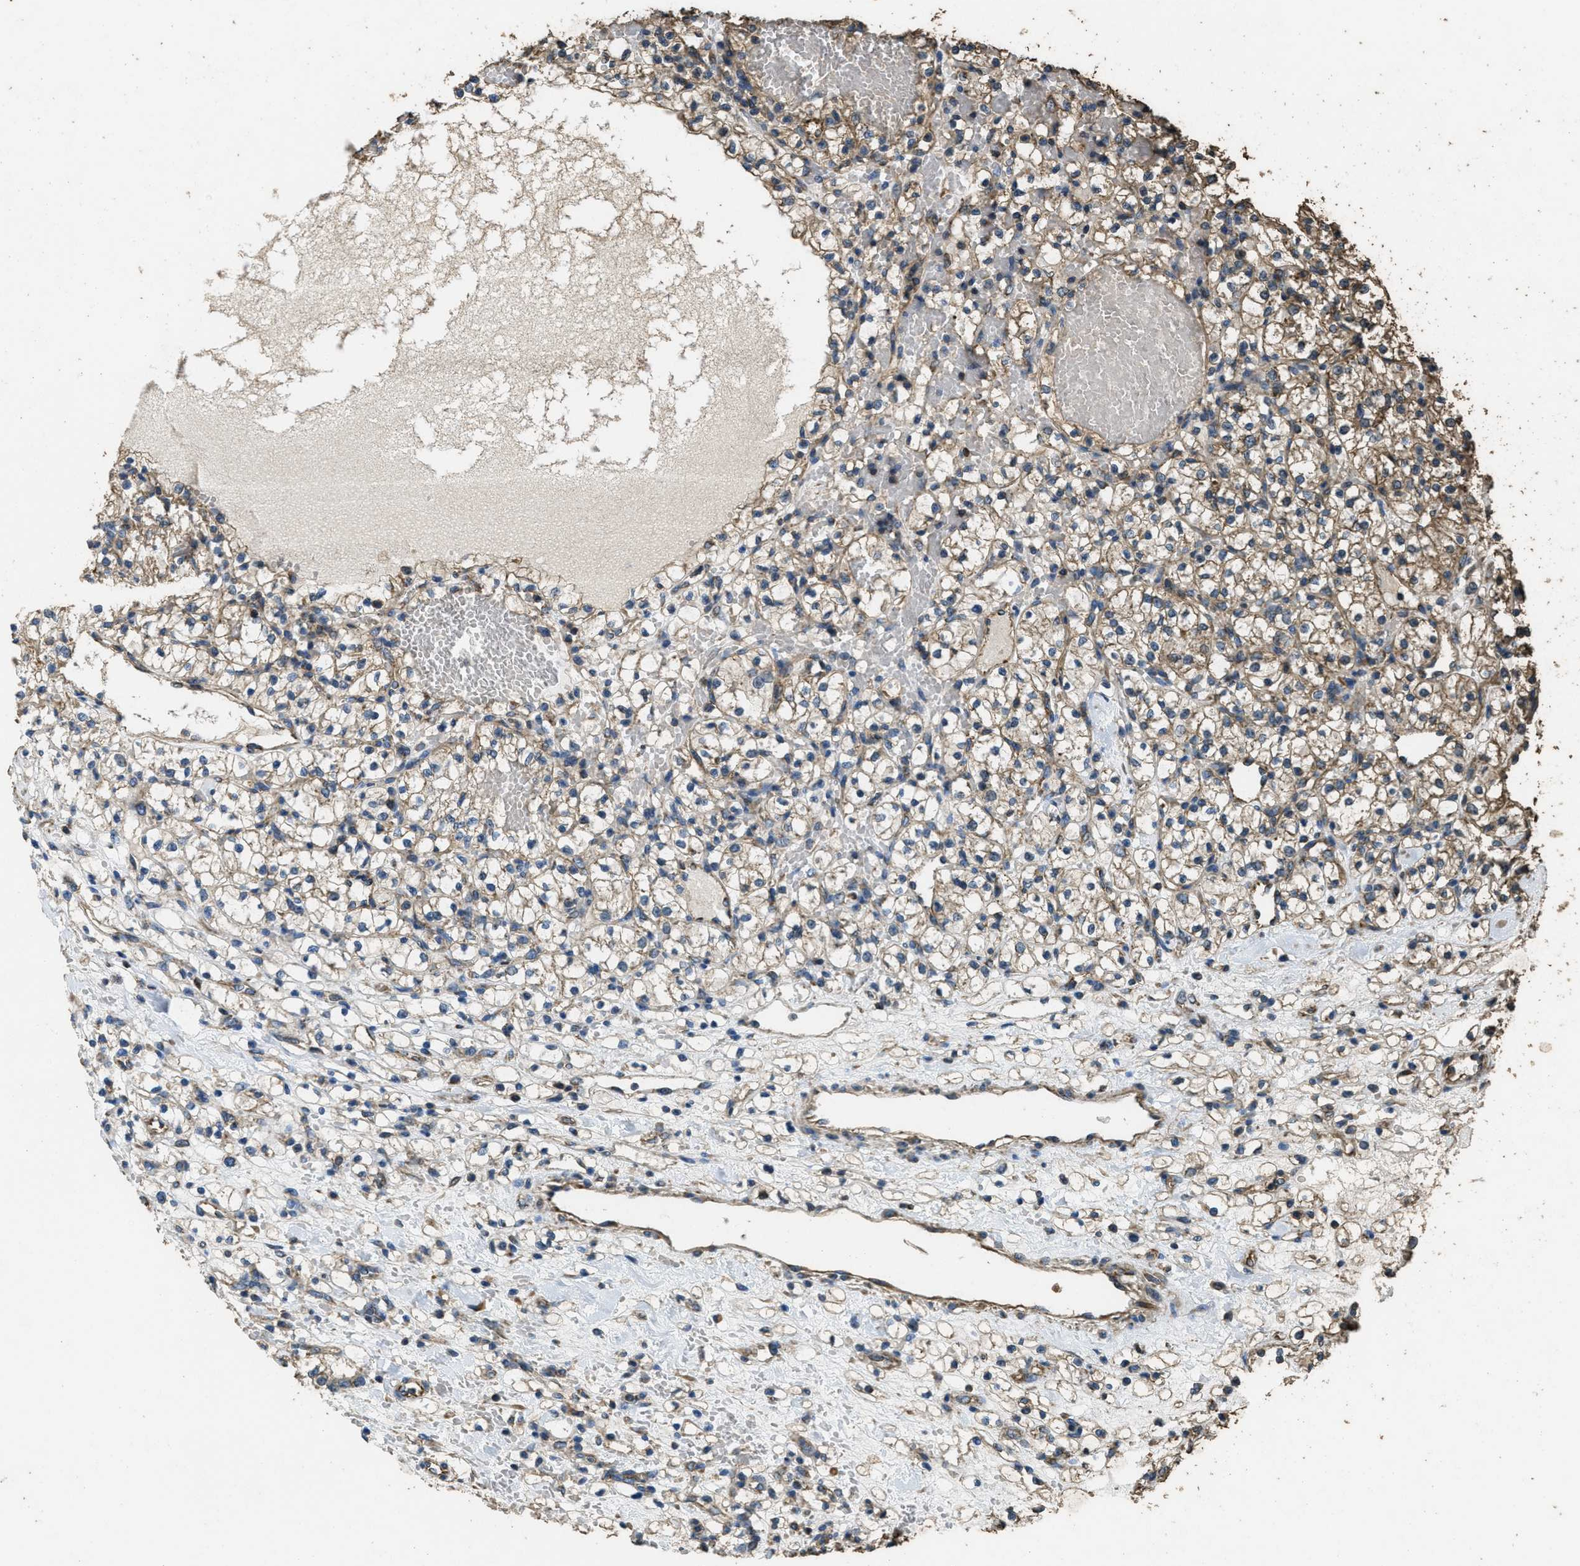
{"staining": {"intensity": "moderate", "quantity": ">75%", "location": "cytoplasmic/membranous"}, "tissue": "renal cancer", "cell_type": "Tumor cells", "image_type": "cancer", "snomed": [{"axis": "morphology", "description": "Adenocarcinoma, NOS"}, {"axis": "topography", "description": "Kidney"}], "caption": "High-power microscopy captured an IHC image of renal cancer (adenocarcinoma), revealing moderate cytoplasmic/membranous expression in approximately >75% of tumor cells.", "gene": "CYRIA", "patient": {"sex": "female", "age": 60}}